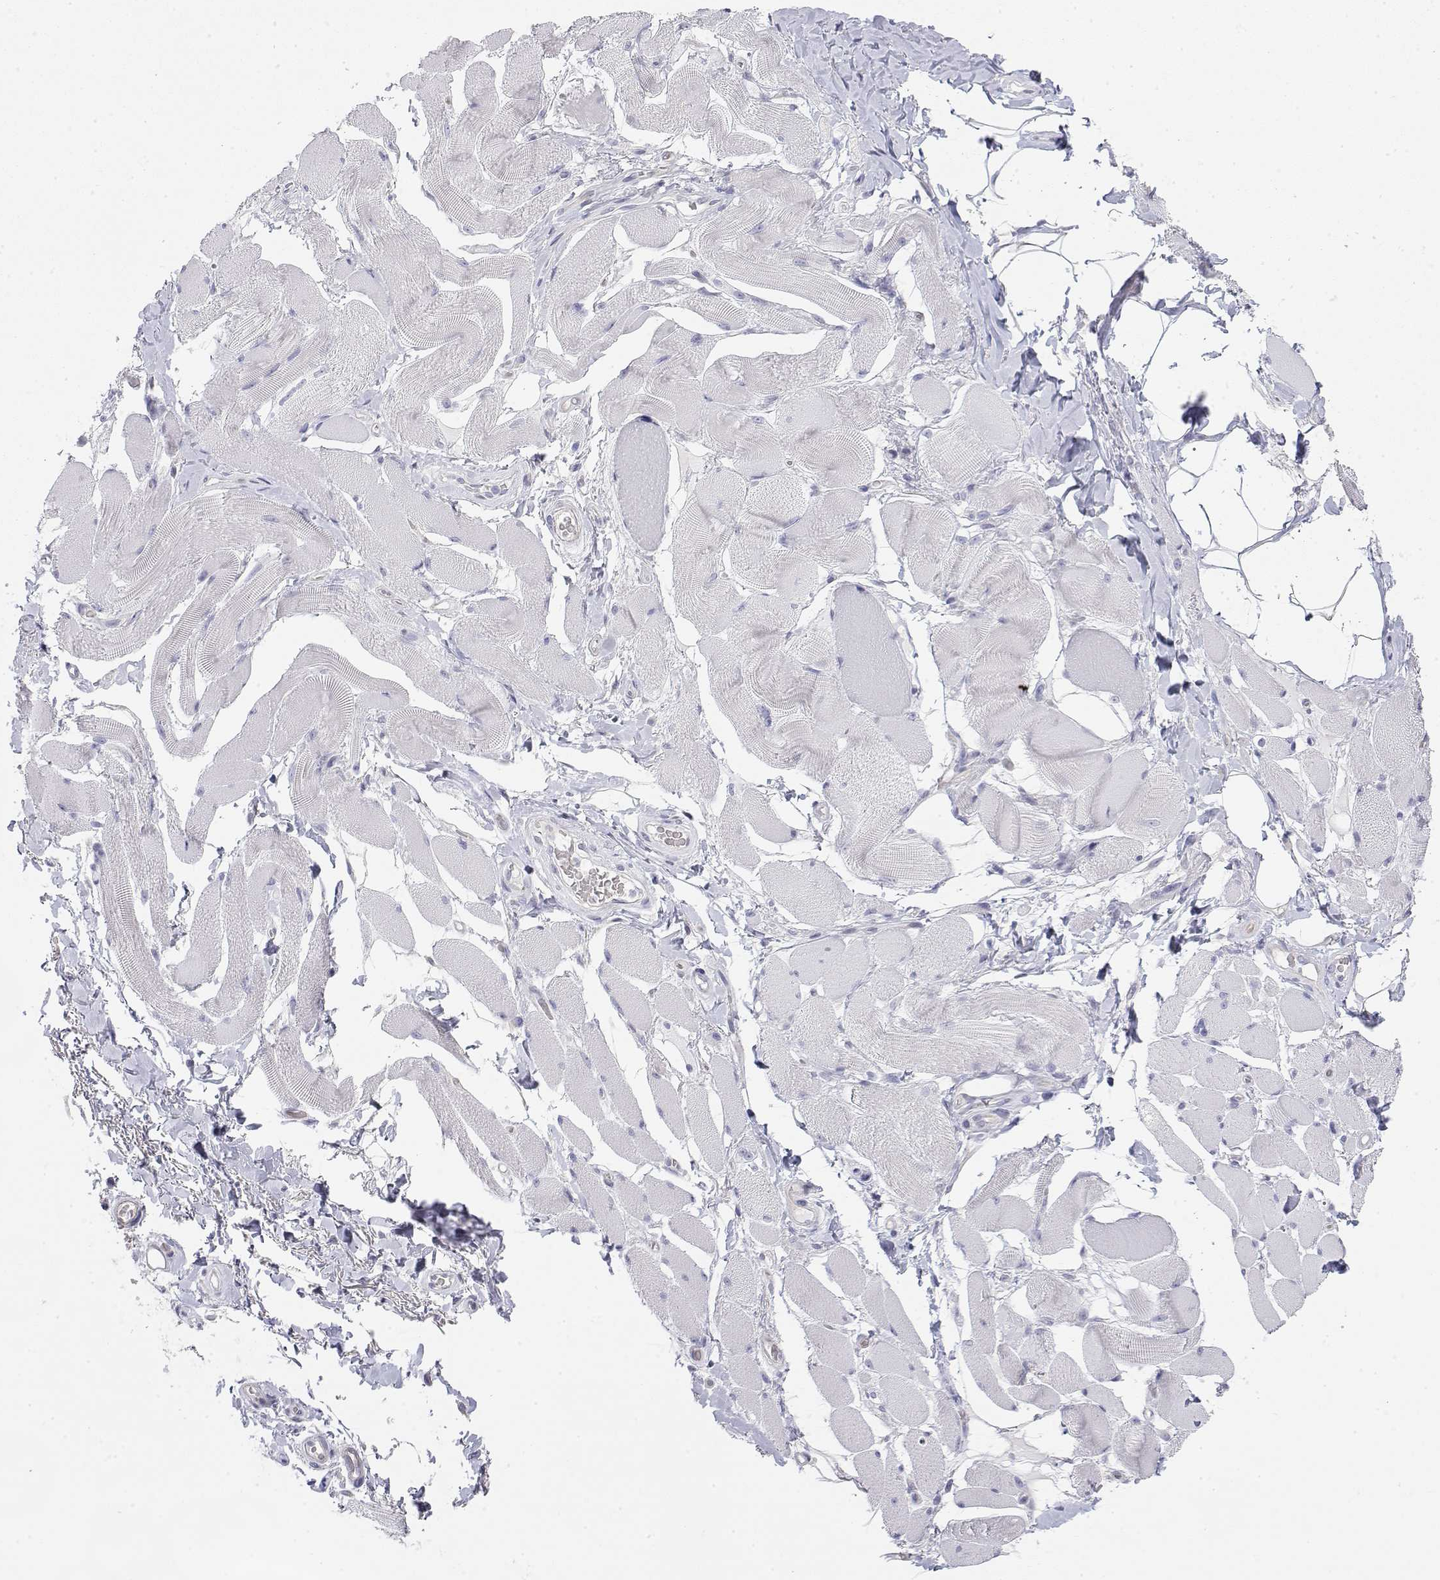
{"staining": {"intensity": "negative", "quantity": "none", "location": "none"}, "tissue": "skeletal muscle", "cell_type": "Myocytes", "image_type": "normal", "snomed": [{"axis": "morphology", "description": "Normal tissue, NOS"}, {"axis": "topography", "description": "Skeletal muscle"}, {"axis": "topography", "description": "Anal"}, {"axis": "topography", "description": "Peripheral nerve tissue"}], "caption": "Protein analysis of benign skeletal muscle shows no significant positivity in myocytes.", "gene": "MISP", "patient": {"sex": "male", "age": 53}}